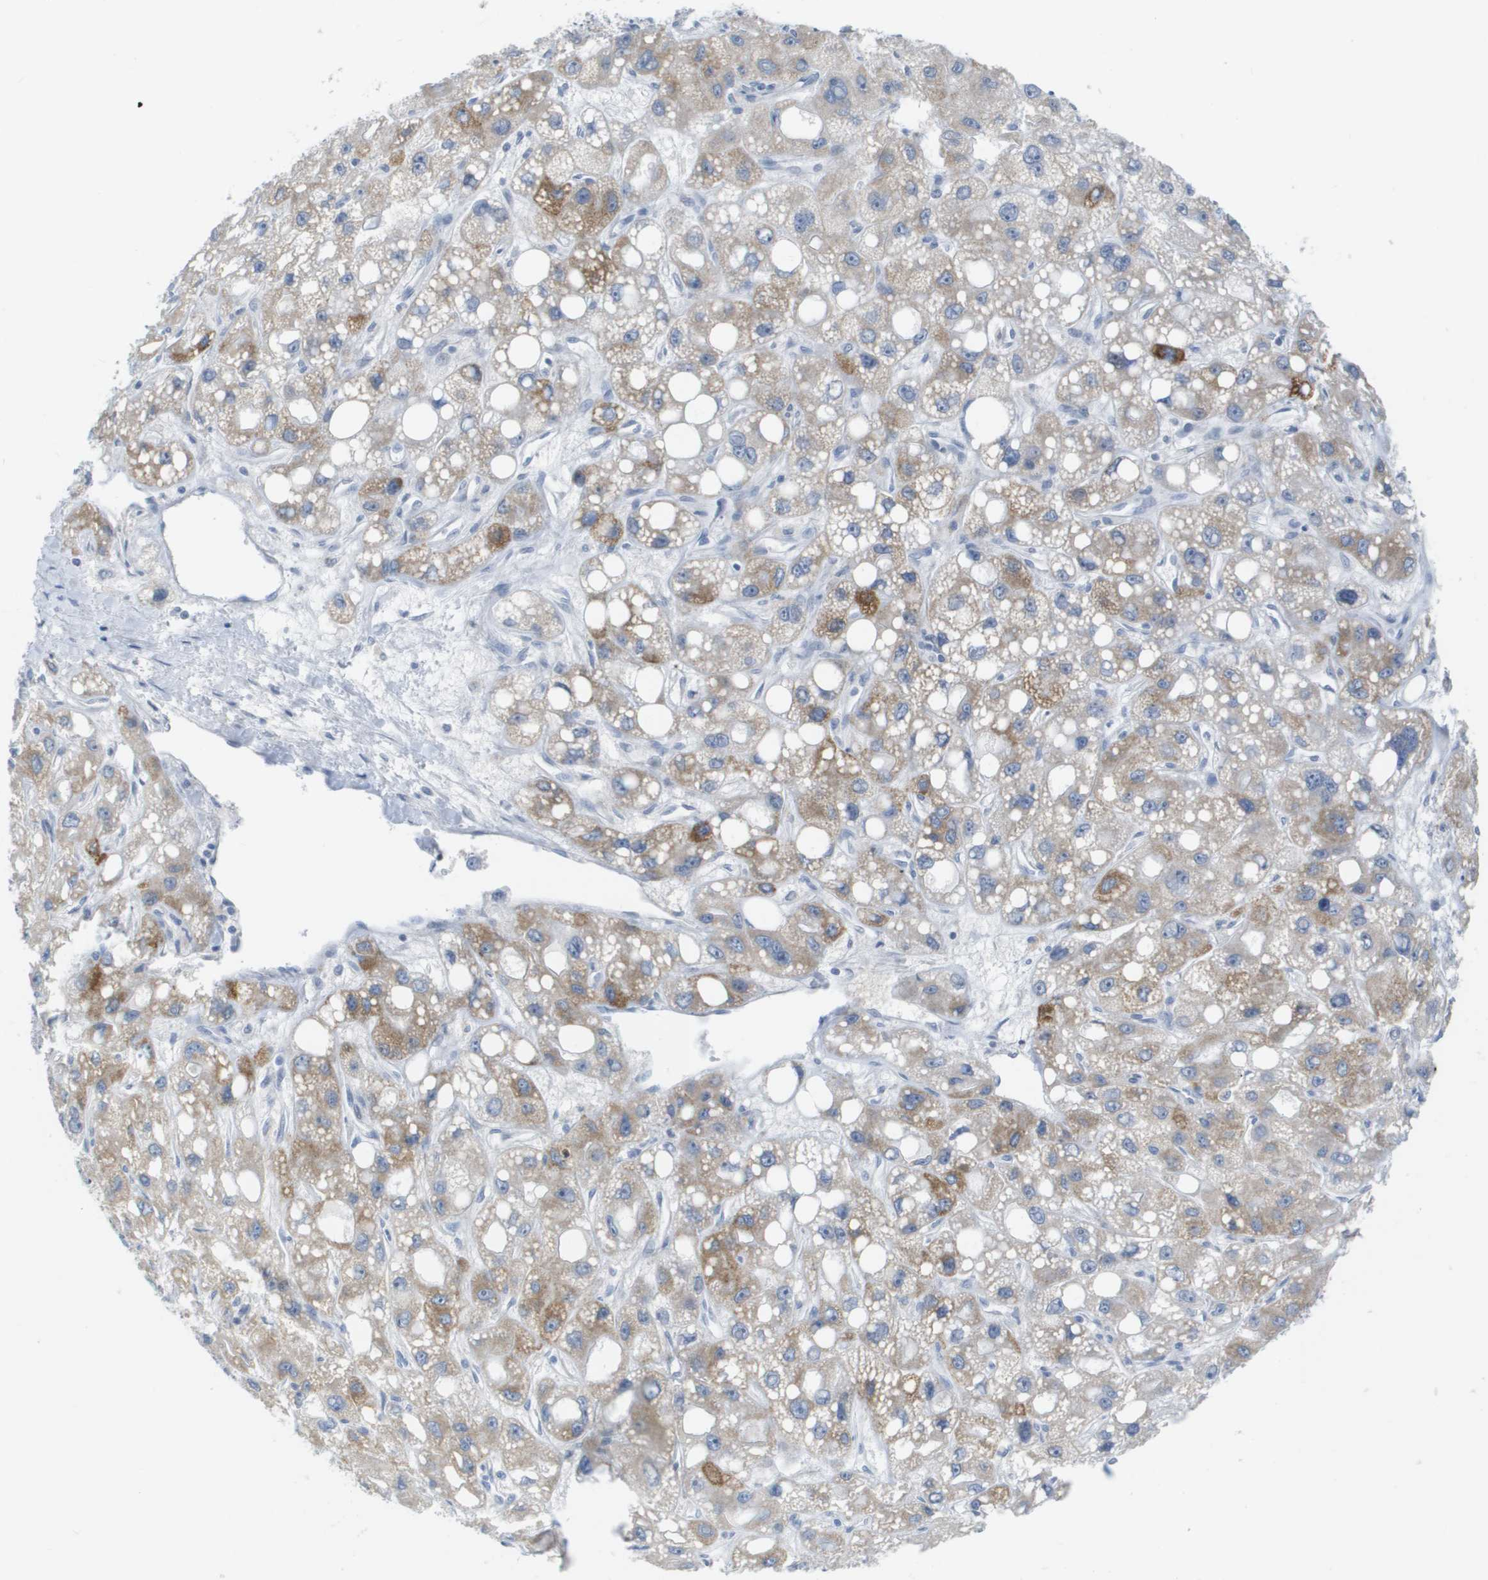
{"staining": {"intensity": "moderate", "quantity": "25%-75%", "location": "cytoplasmic/membranous"}, "tissue": "liver cancer", "cell_type": "Tumor cells", "image_type": "cancer", "snomed": [{"axis": "morphology", "description": "Carcinoma, Hepatocellular, NOS"}, {"axis": "topography", "description": "Liver"}], "caption": "Tumor cells demonstrate medium levels of moderate cytoplasmic/membranous positivity in approximately 25%-75% of cells in human liver hepatocellular carcinoma.", "gene": "PDE4A", "patient": {"sex": "male", "age": 55}}